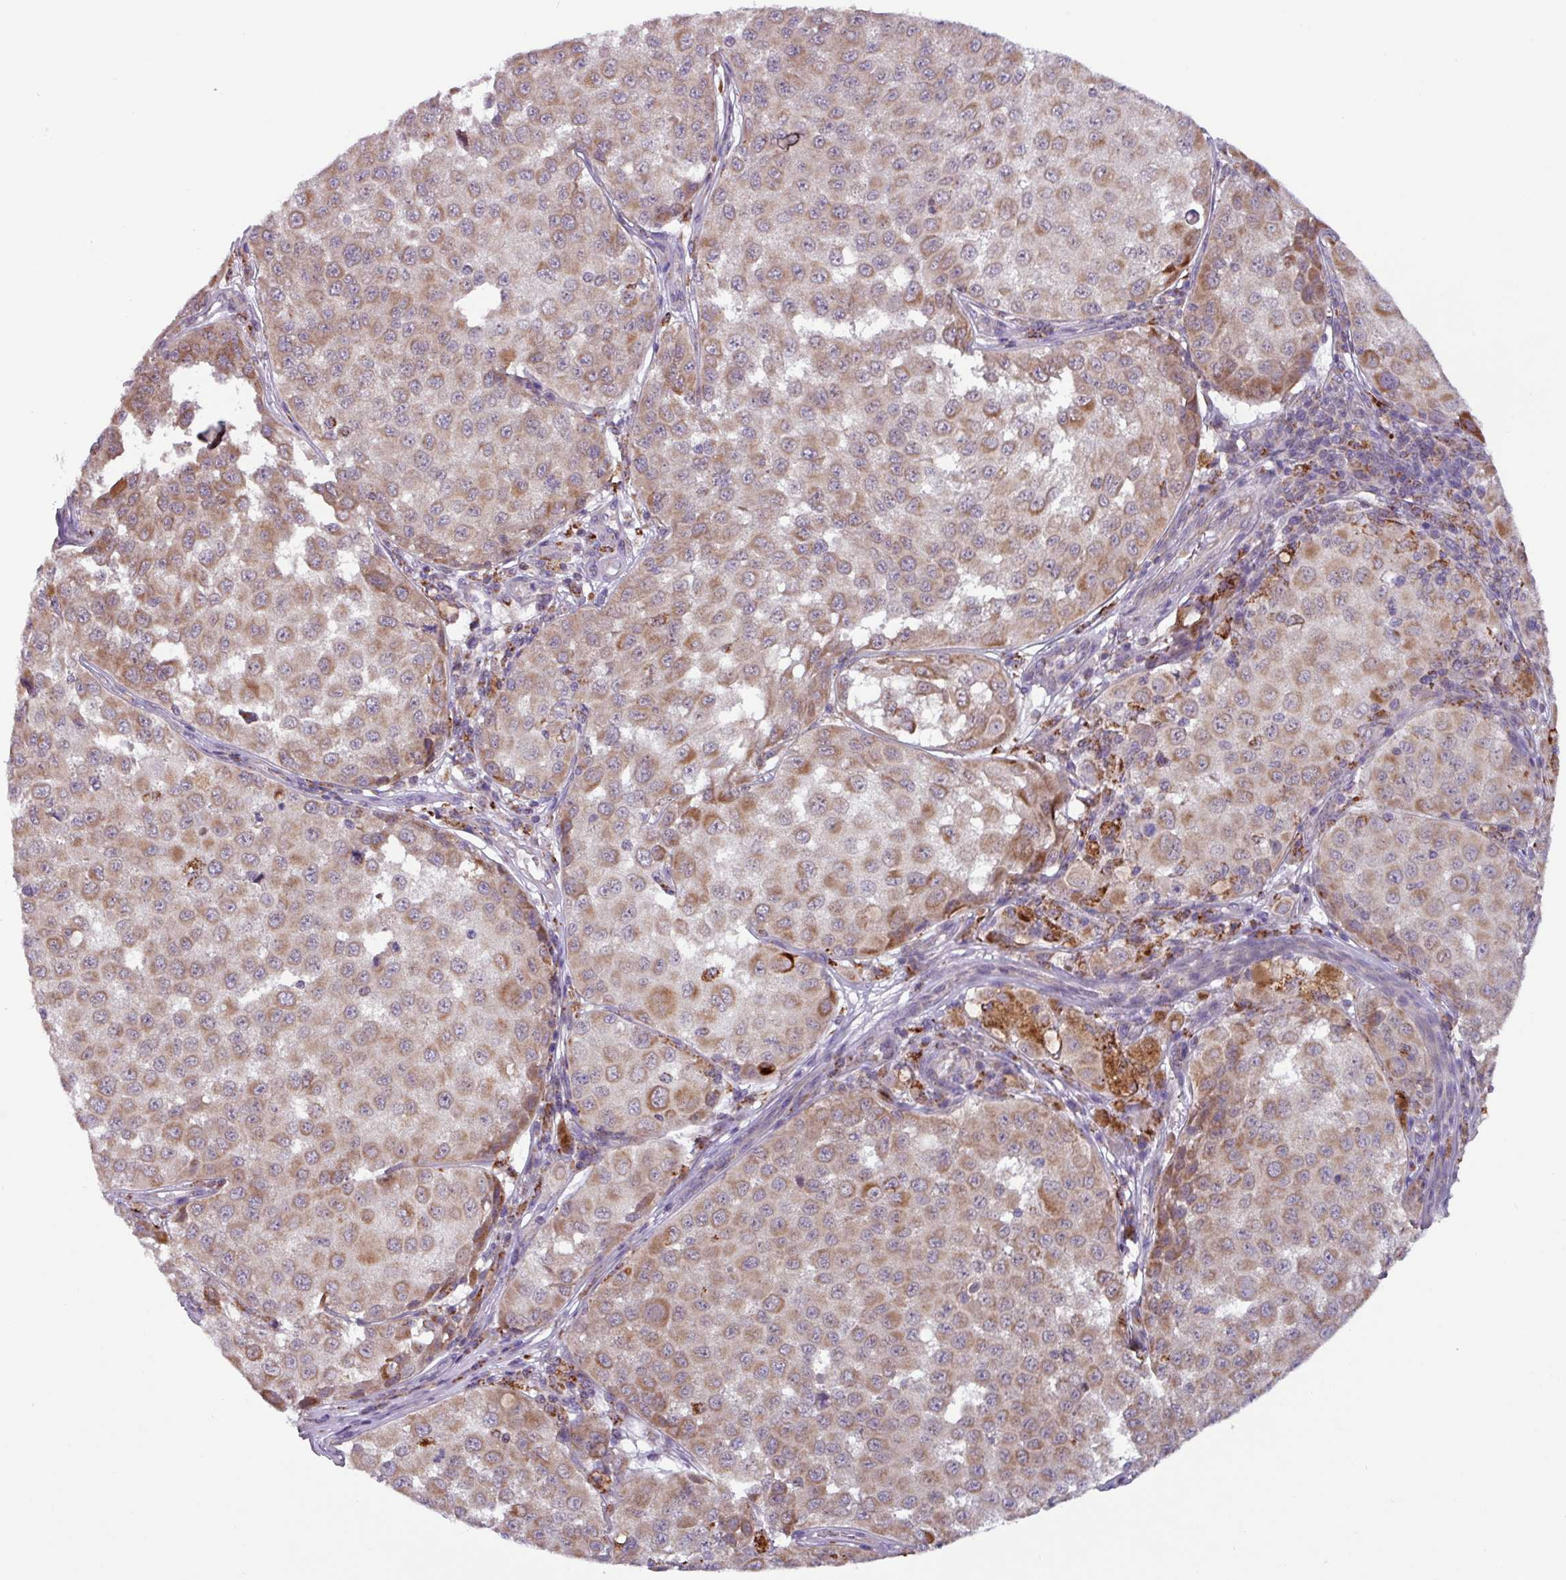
{"staining": {"intensity": "moderate", "quantity": ">75%", "location": "cytoplasmic/membranous"}, "tissue": "melanoma", "cell_type": "Tumor cells", "image_type": "cancer", "snomed": [{"axis": "morphology", "description": "Malignant melanoma, NOS"}, {"axis": "topography", "description": "Skin"}], "caption": "High-magnification brightfield microscopy of melanoma stained with DAB (3,3'-diaminobenzidine) (brown) and counterstained with hematoxylin (blue). tumor cells exhibit moderate cytoplasmic/membranous staining is seen in approximately>75% of cells.", "gene": "AKIRIN1", "patient": {"sex": "male", "age": 64}}